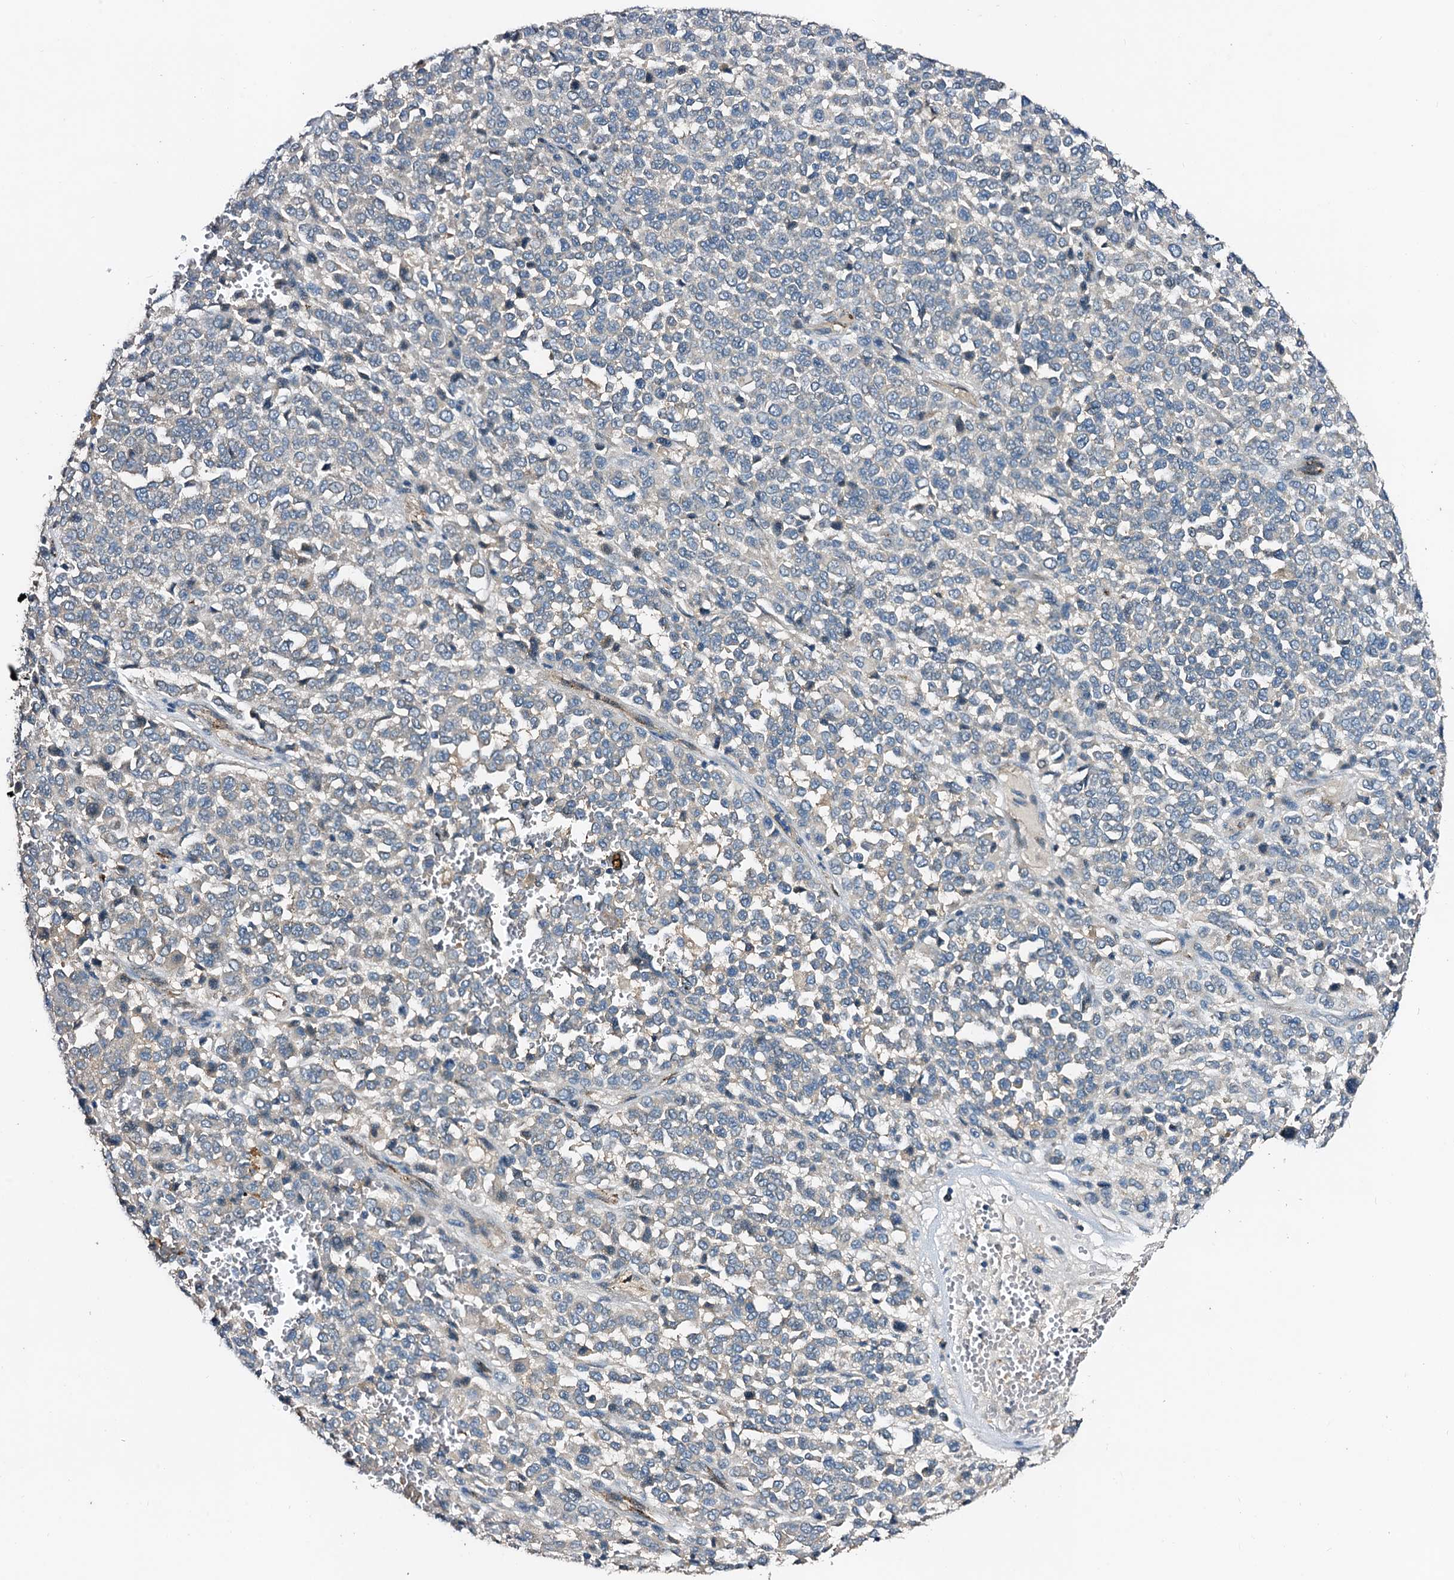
{"staining": {"intensity": "negative", "quantity": "none", "location": "none"}, "tissue": "melanoma", "cell_type": "Tumor cells", "image_type": "cancer", "snomed": [{"axis": "morphology", "description": "Malignant melanoma, Metastatic site"}, {"axis": "topography", "description": "Pancreas"}], "caption": "The micrograph demonstrates no staining of tumor cells in melanoma.", "gene": "FIBIN", "patient": {"sex": "female", "age": 30}}